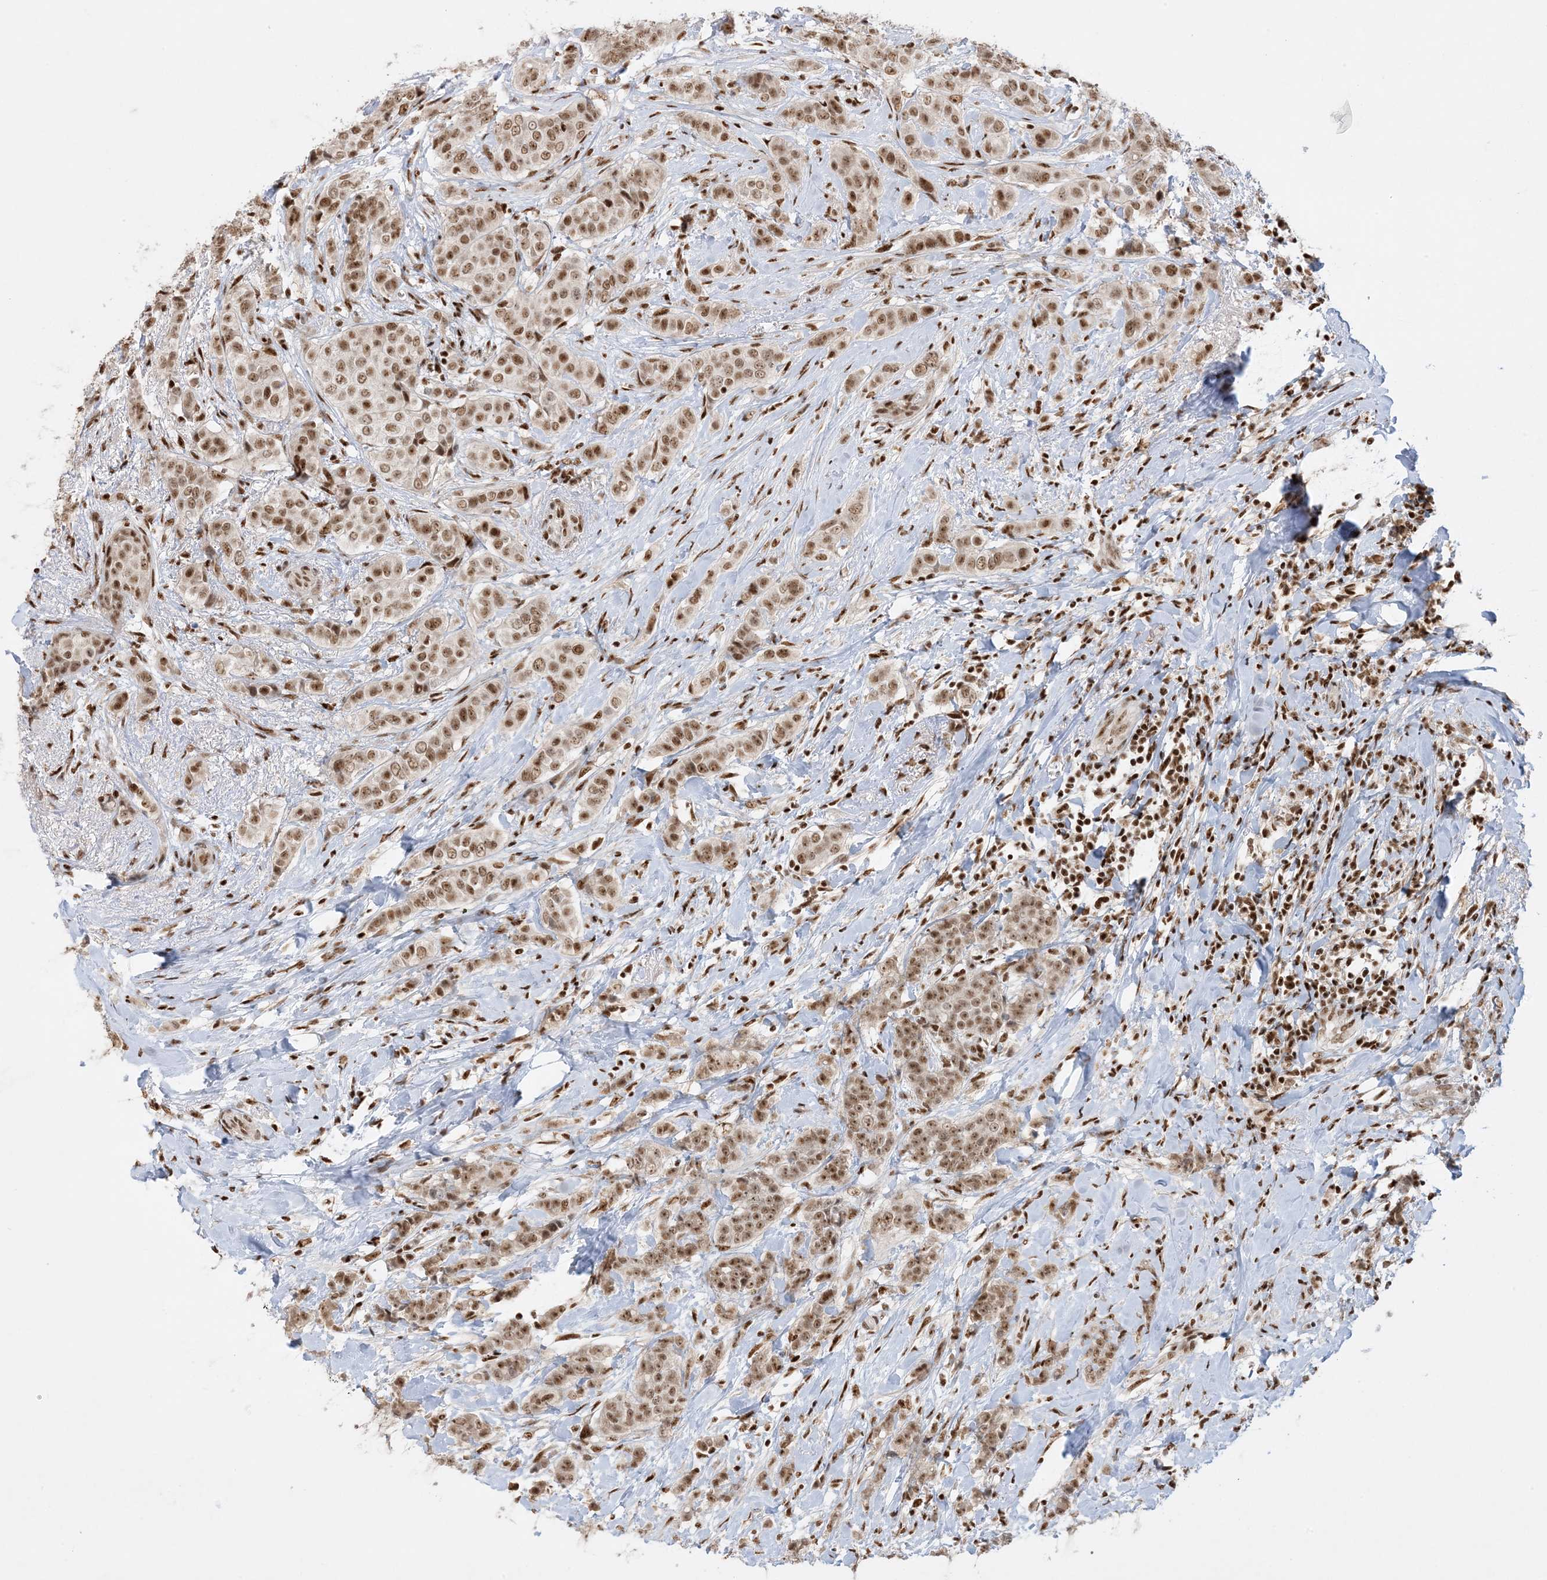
{"staining": {"intensity": "moderate", "quantity": ">75%", "location": "nuclear"}, "tissue": "breast cancer", "cell_type": "Tumor cells", "image_type": "cancer", "snomed": [{"axis": "morphology", "description": "Lobular carcinoma"}, {"axis": "topography", "description": "Breast"}], "caption": "A histopathology image showing moderate nuclear expression in approximately >75% of tumor cells in breast cancer (lobular carcinoma), as visualized by brown immunohistochemical staining.", "gene": "PPIL2", "patient": {"sex": "female", "age": 51}}